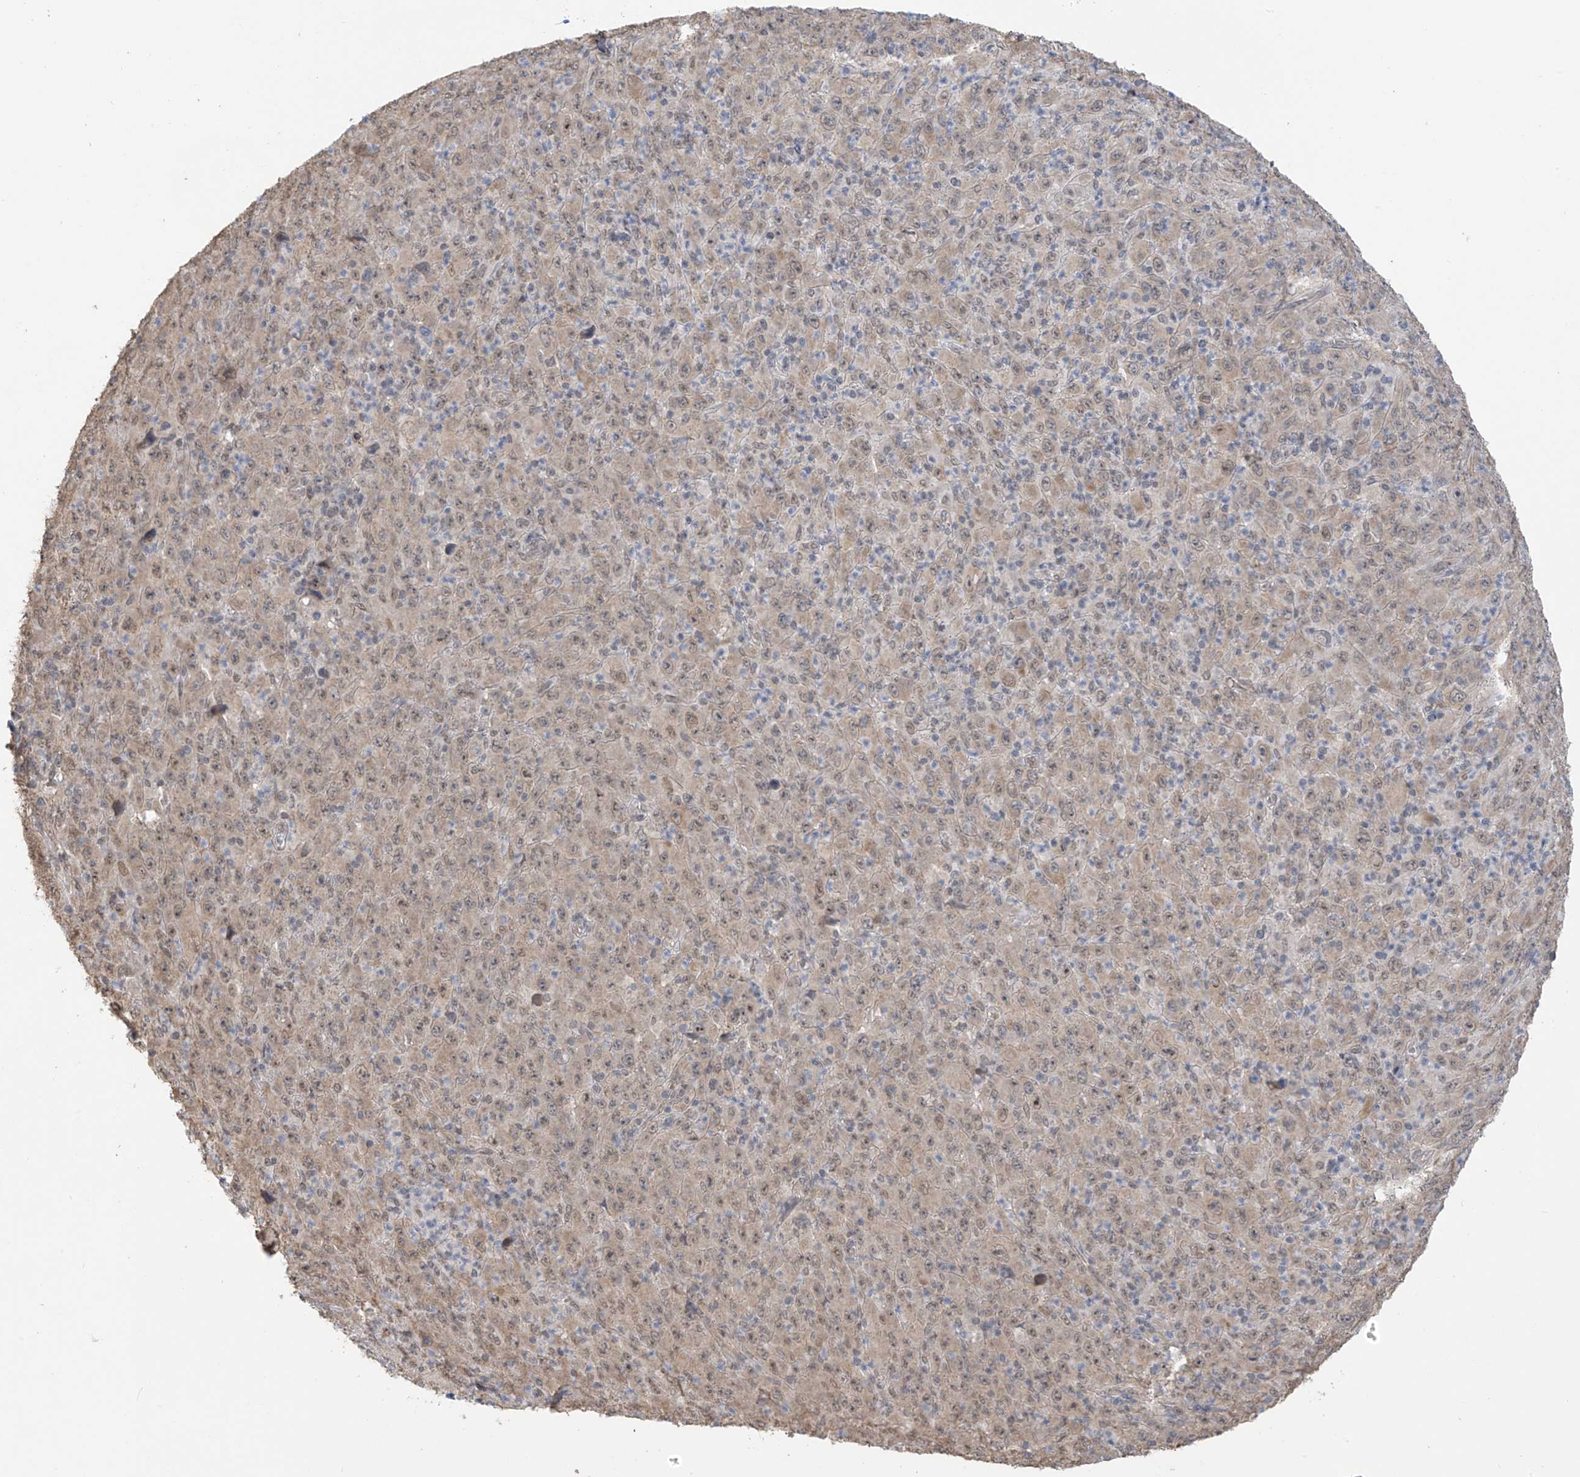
{"staining": {"intensity": "weak", "quantity": ">75%", "location": "cytoplasmic/membranous,nuclear"}, "tissue": "melanoma", "cell_type": "Tumor cells", "image_type": "cancer", "snomed": [{"axis": "morphology", "description": "Malignant melanoma, Metastatic site"}, {"axis": "topography", "description": "Skin"}], "caption": "Malignant melanoma (metastatic site) was stained to show a protein in brown. There is low levels of weak cytoplasmic/membranous and nuclear expression in approximately >75% of tumor cells.", "gene": "KIAA1522", "patient": {"sex": "female", "age": 56}}